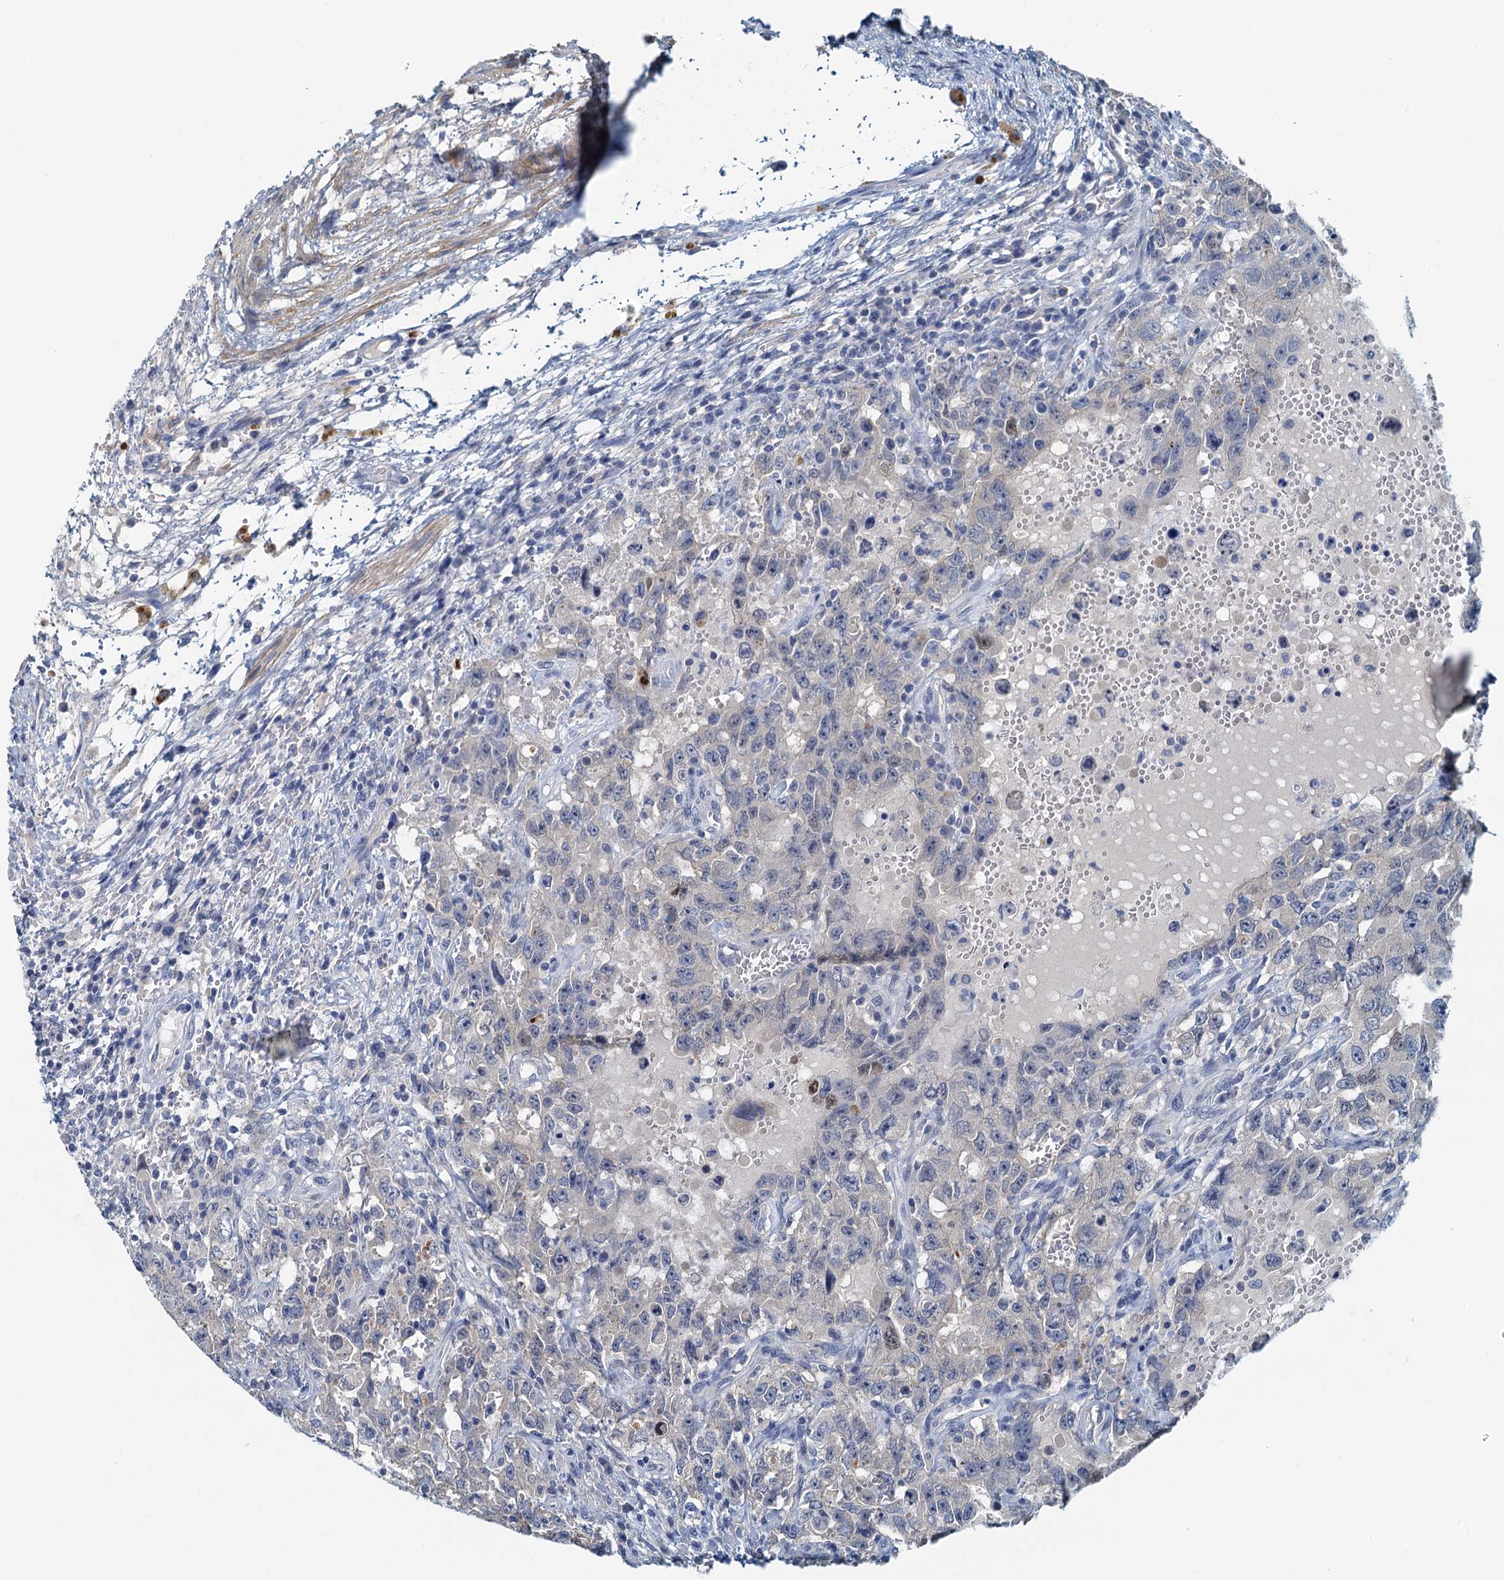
{"staining": {"intensity": "negative", "quantity": "none", "location": "none"}, "tissue": "testis cancer", "cell_type": "Tumor cells", "image_type": "cancer", "snomed": [{"axis": "morphology", "description": "Carcinoma, Embryonal, NOS"}, {"axis": "topography", "description": "Testis"}], "caption": "Immunohistochemistry (IHC) micrograph of human embryonal carcinoma (testis) stained for a protein (brown), which shows no staining in tumor cells.", "gene": "DTD1", "patient": {"sex": "male", "age": 26}}